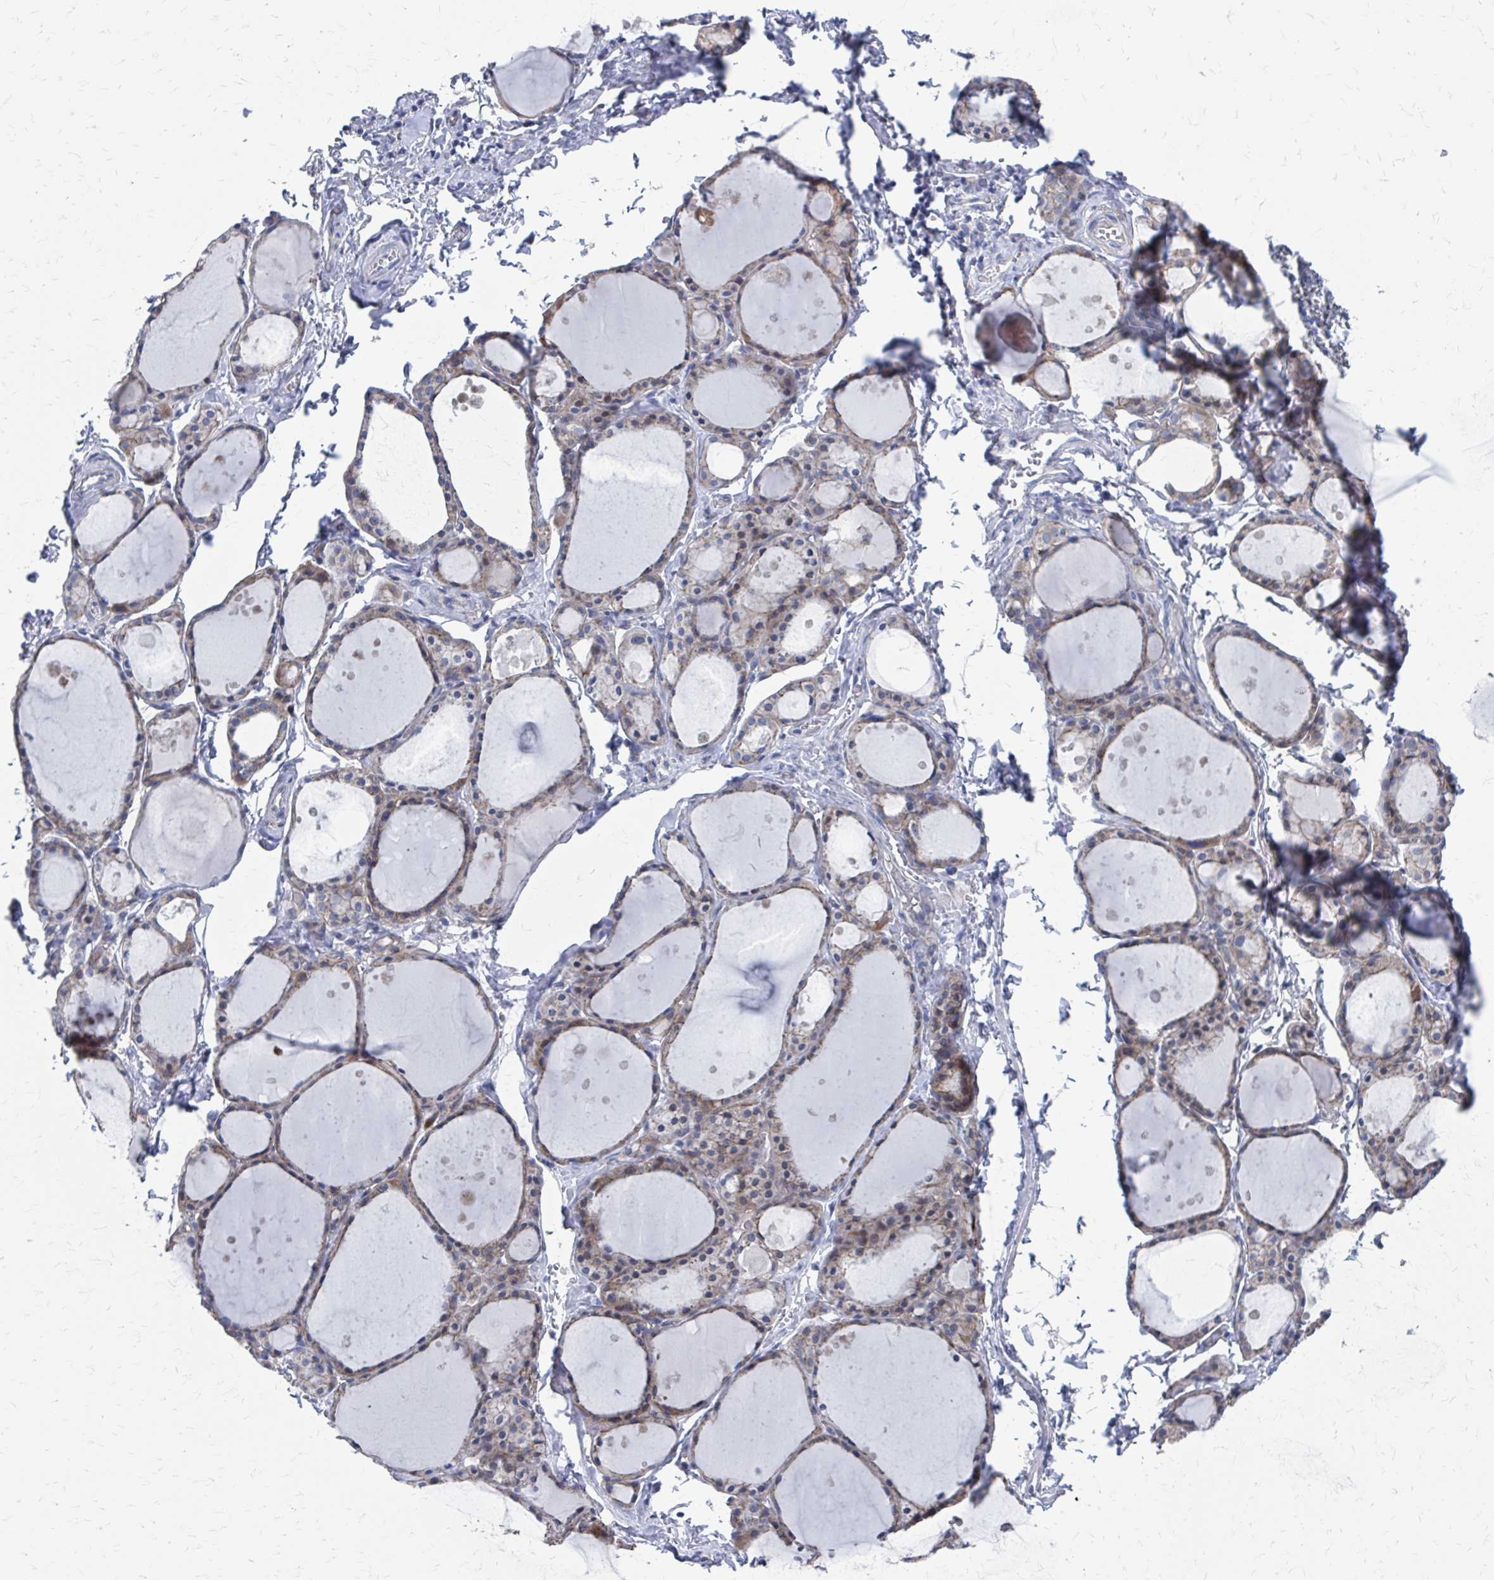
{"staining": {"intensity": "weak", "quantity": "25%-75%", "location": "cytoplasmic/membranous"}, "tissue": "thyroid gland", "cell_type": "Glandular cells", "image_type": "normal", "snomed": [{"axis": "morphology", "description": "Normal tissue, NOS"}, {"axis": "topography", "description": "Thyroid gland"}], "caption": "Immunohistochemistry micrograph of benign human thyroid gland stained for a protein (brown), which demonstrates low levels of weak cytoplasmic/membranous positivity in about 25%-75% of glandular cells.", "gene": "PLEKHG7", "patient": {"sex": "male", "age": 68}}